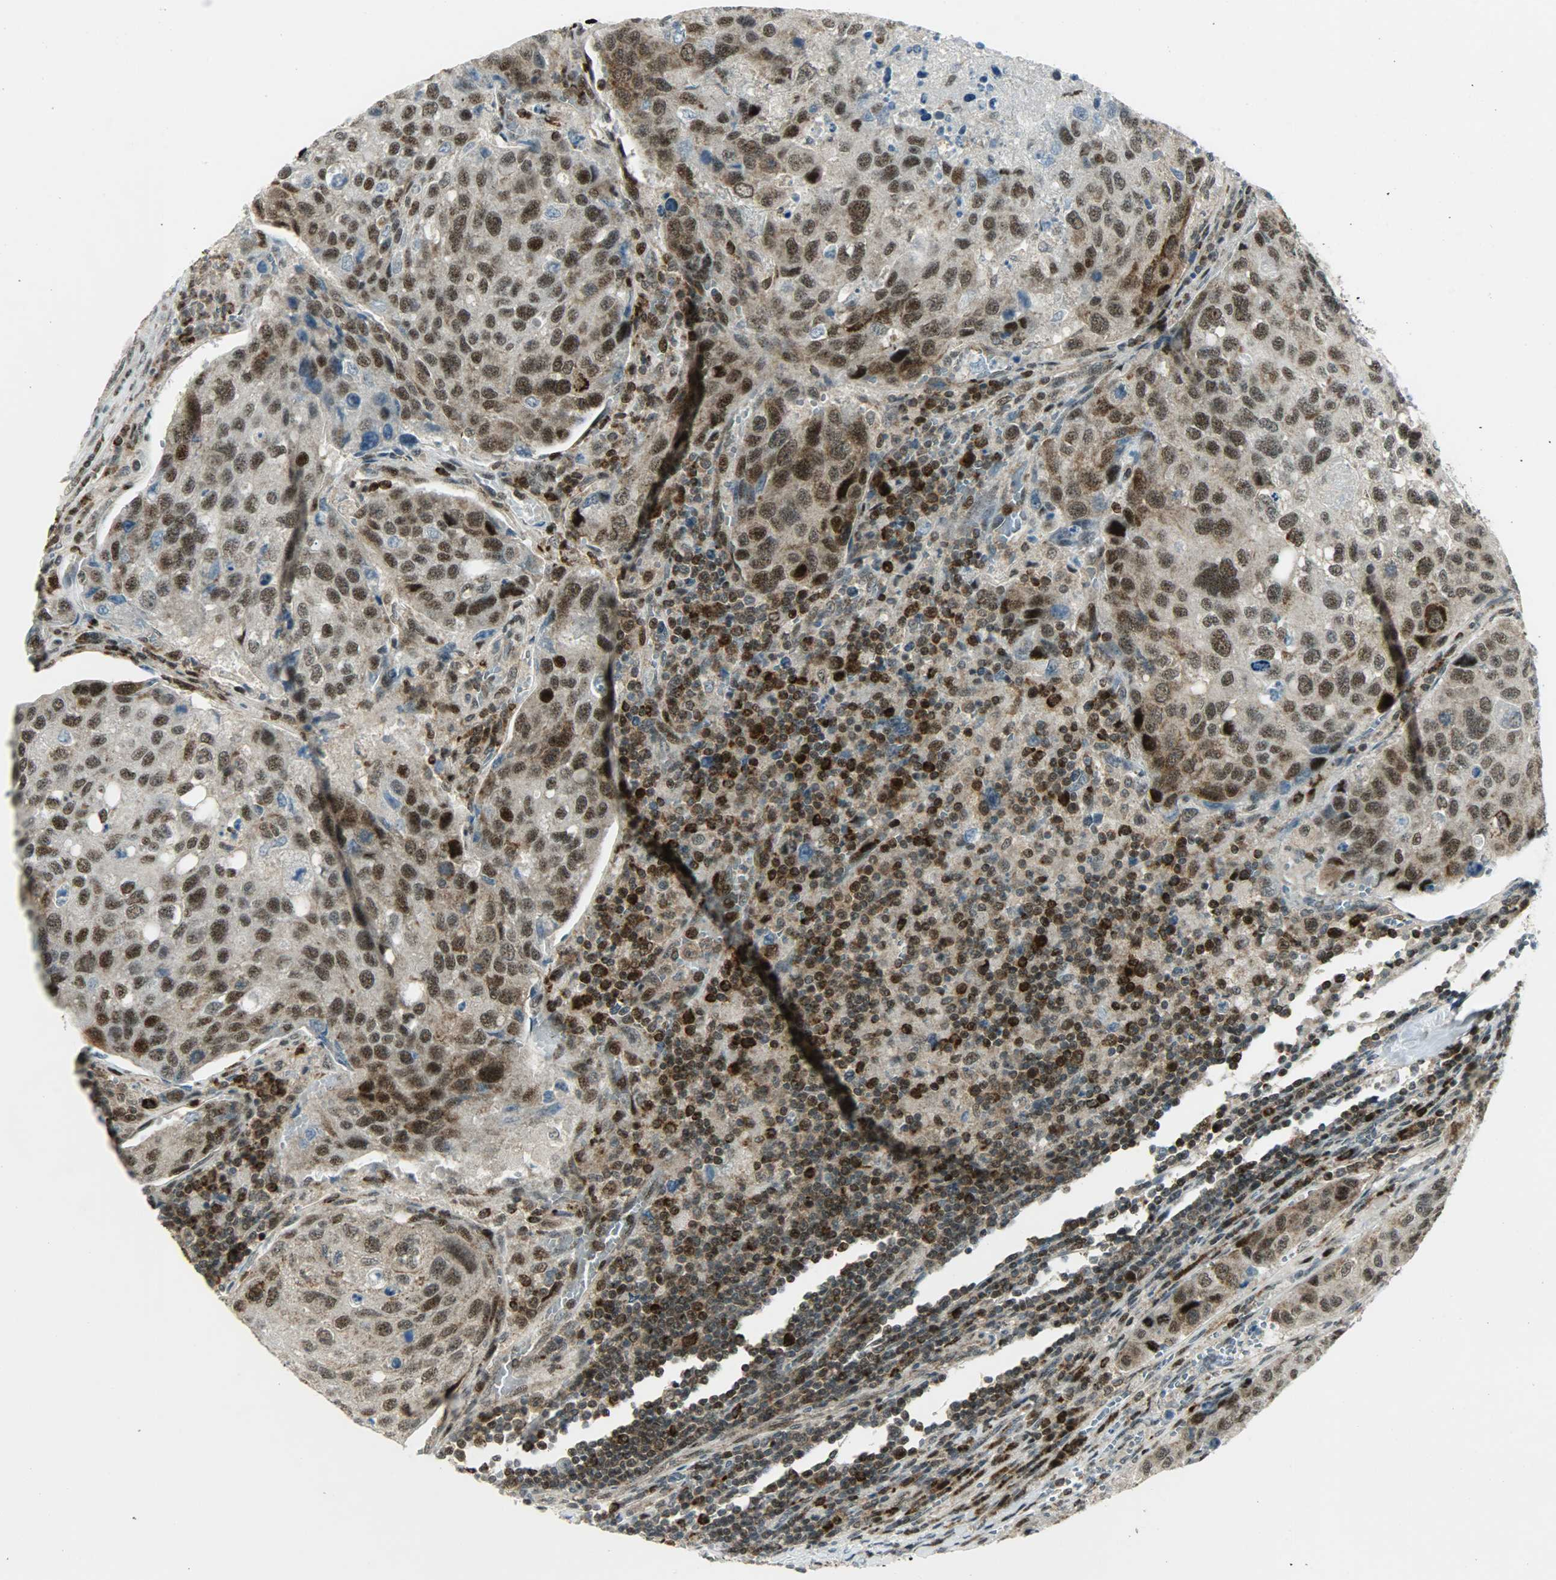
{"staining": {"intensity": "strong", "quantity": ">75%", "location": "cytoplasmic/membranous,nuclear"}, "tissue": "urothelial cancer", "cell_type": "Tumor cells", "image_type": "cancer", "snomed": [{"axis": "morphology", "description": "Urothelial carcinoma, High grade"}, {"axis": "topography", "description": "Lymph node"}, {"axis": "topography", "description": "Urinary bladder"}], "caption": "Protein staining by IHC demonstrates strong cytoplasmic/membranous and nuclear staining in approximately >75% of tumor cells in urothelial carcinoma (high-grade).", "gene": "IL15", "patient": {"sex": "male", "age": 51}}